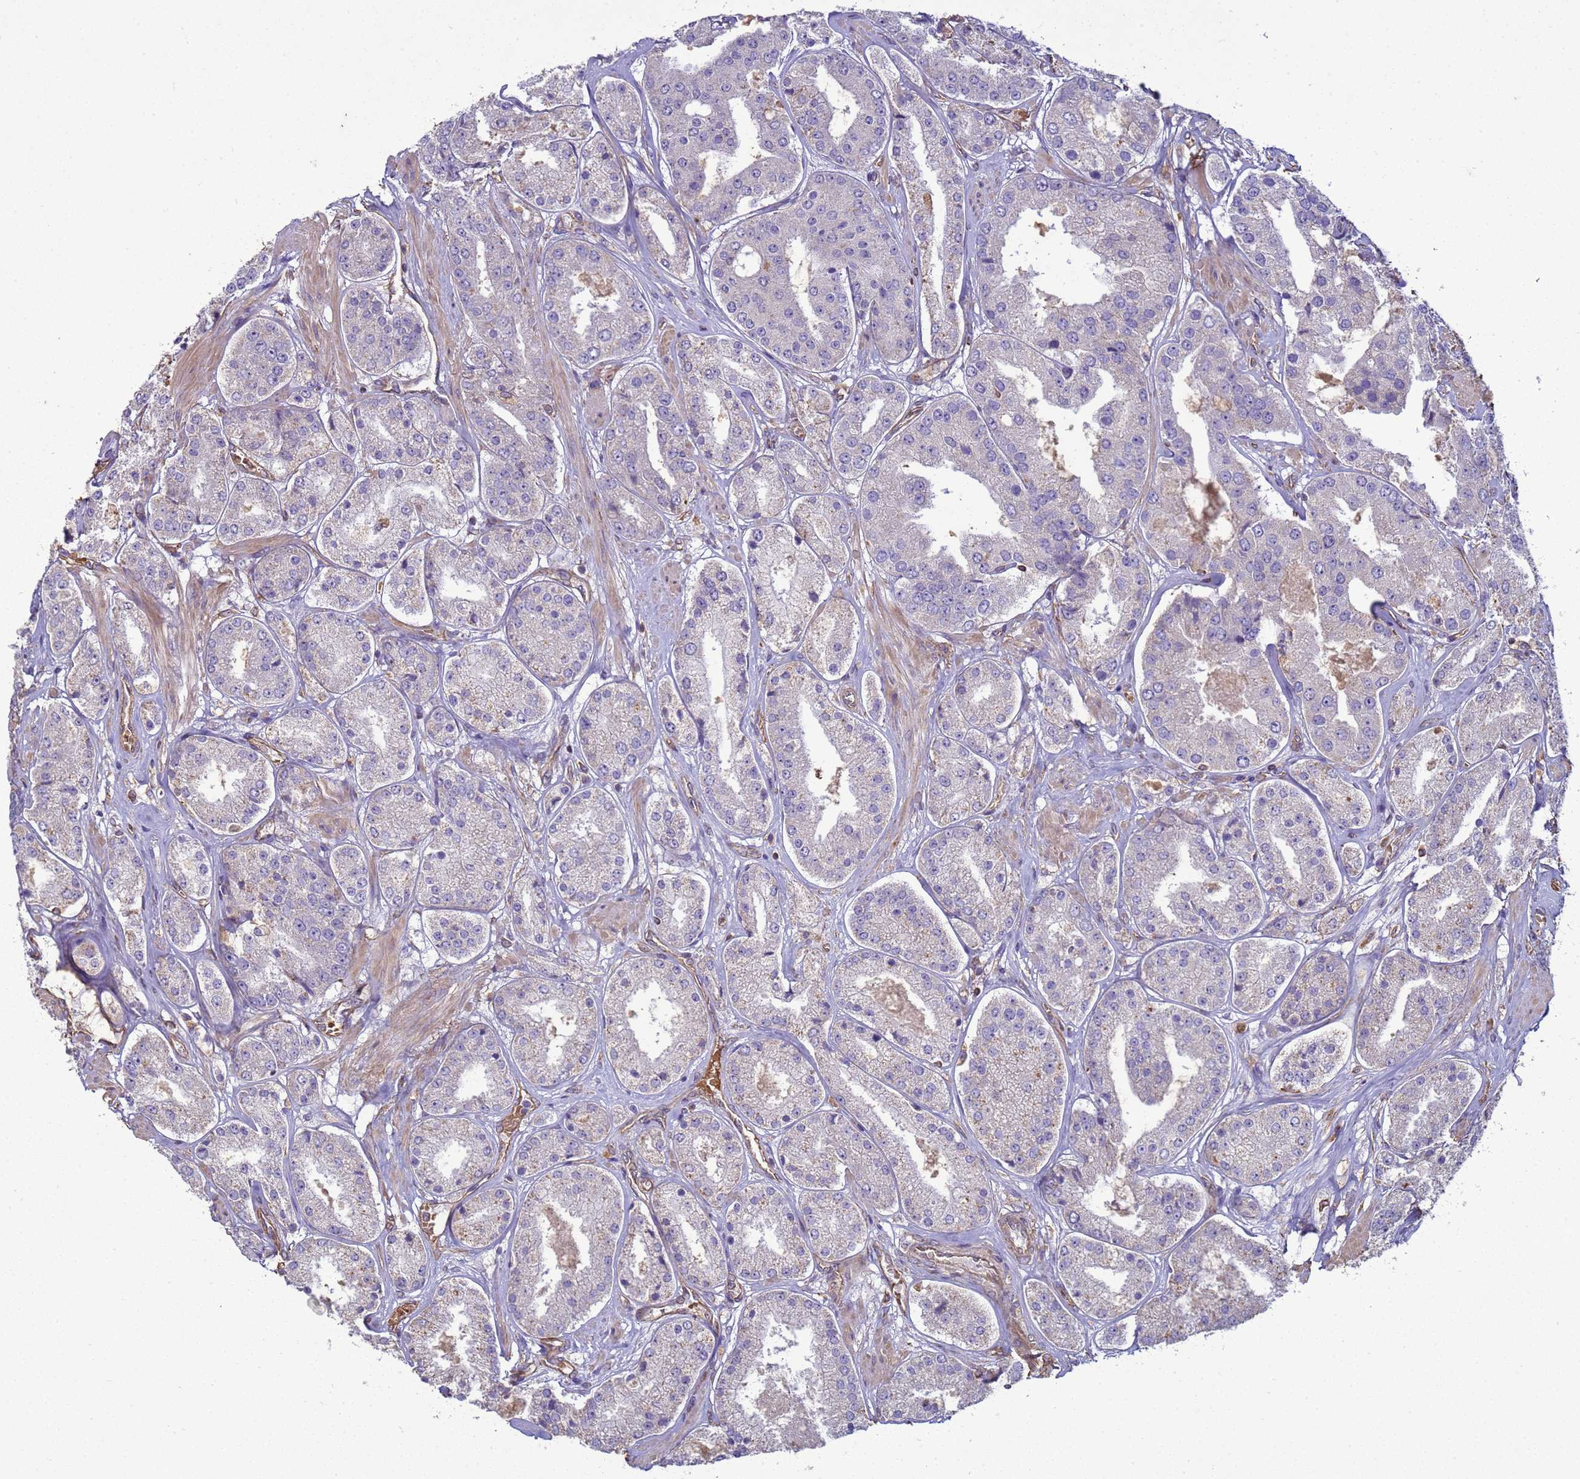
{"staining": {"intensity": "negative", "quantity": "none", "location": "none"}, "tissue": "prostate cancer", "cell_type": "Tumor cells", "image_type": "cancer", "snomed": [{"axis": "morphology", "description": "Adenocarcinoma, High grade"}, {"axis": "topography", "description": "Prostate"}], "caption": "Immunohistochemical staining of human prostate high-grade adenocarcinoma exhibits no significant expression in tumor cells. The staining was performed using DAB (3,3'-diaminobenzidine) to visualize the protein expression in brown, while the nuclei were stained in blue with hematoxylin (Magnification: 20x).", "gene": "SGIP1", "patient": {"sex": "male", "age": 63}}